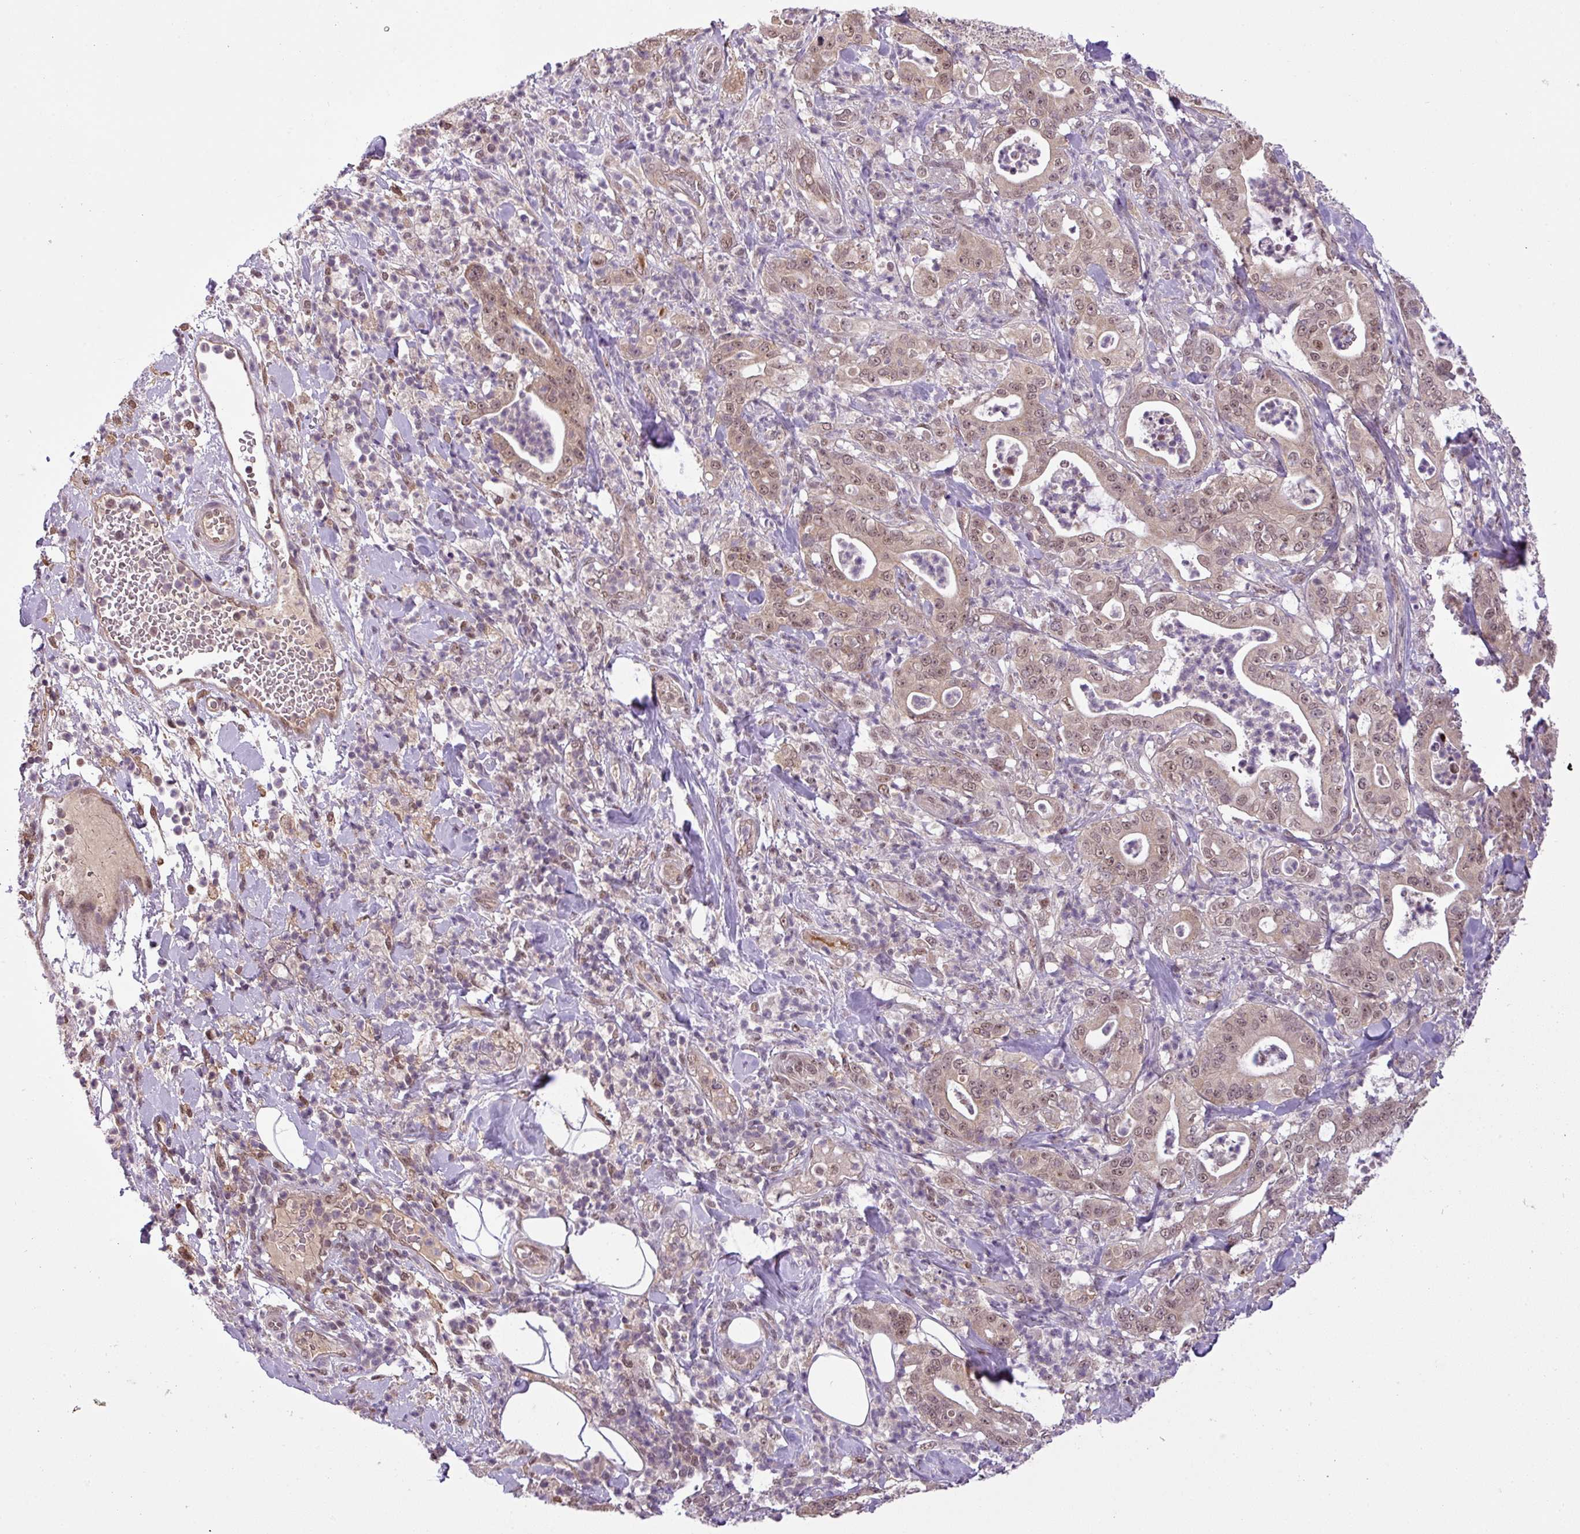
{"staining": {"intensity": "moderate", "quantity": ">75%", "location": "cytoplasmic/membranous,nuclear"}, "tissue": "pancreatic cancer", "cell_type": "Tumor cells", "image_type": "cancer", "snomed": [{"axis": "morphology", "description": "Adenocarcinoma, NOS"}, {"axis": "topography", "description": "Pancreas"}], "caption": "This image shows IHC staining of human pancreatic cancer, with medium moderate cytoplasmic/membranous and nuclear expression in about >75% of tumor cells.", "gene": "MFHAS1", "patient": {"sex": "male", "age": 71}}